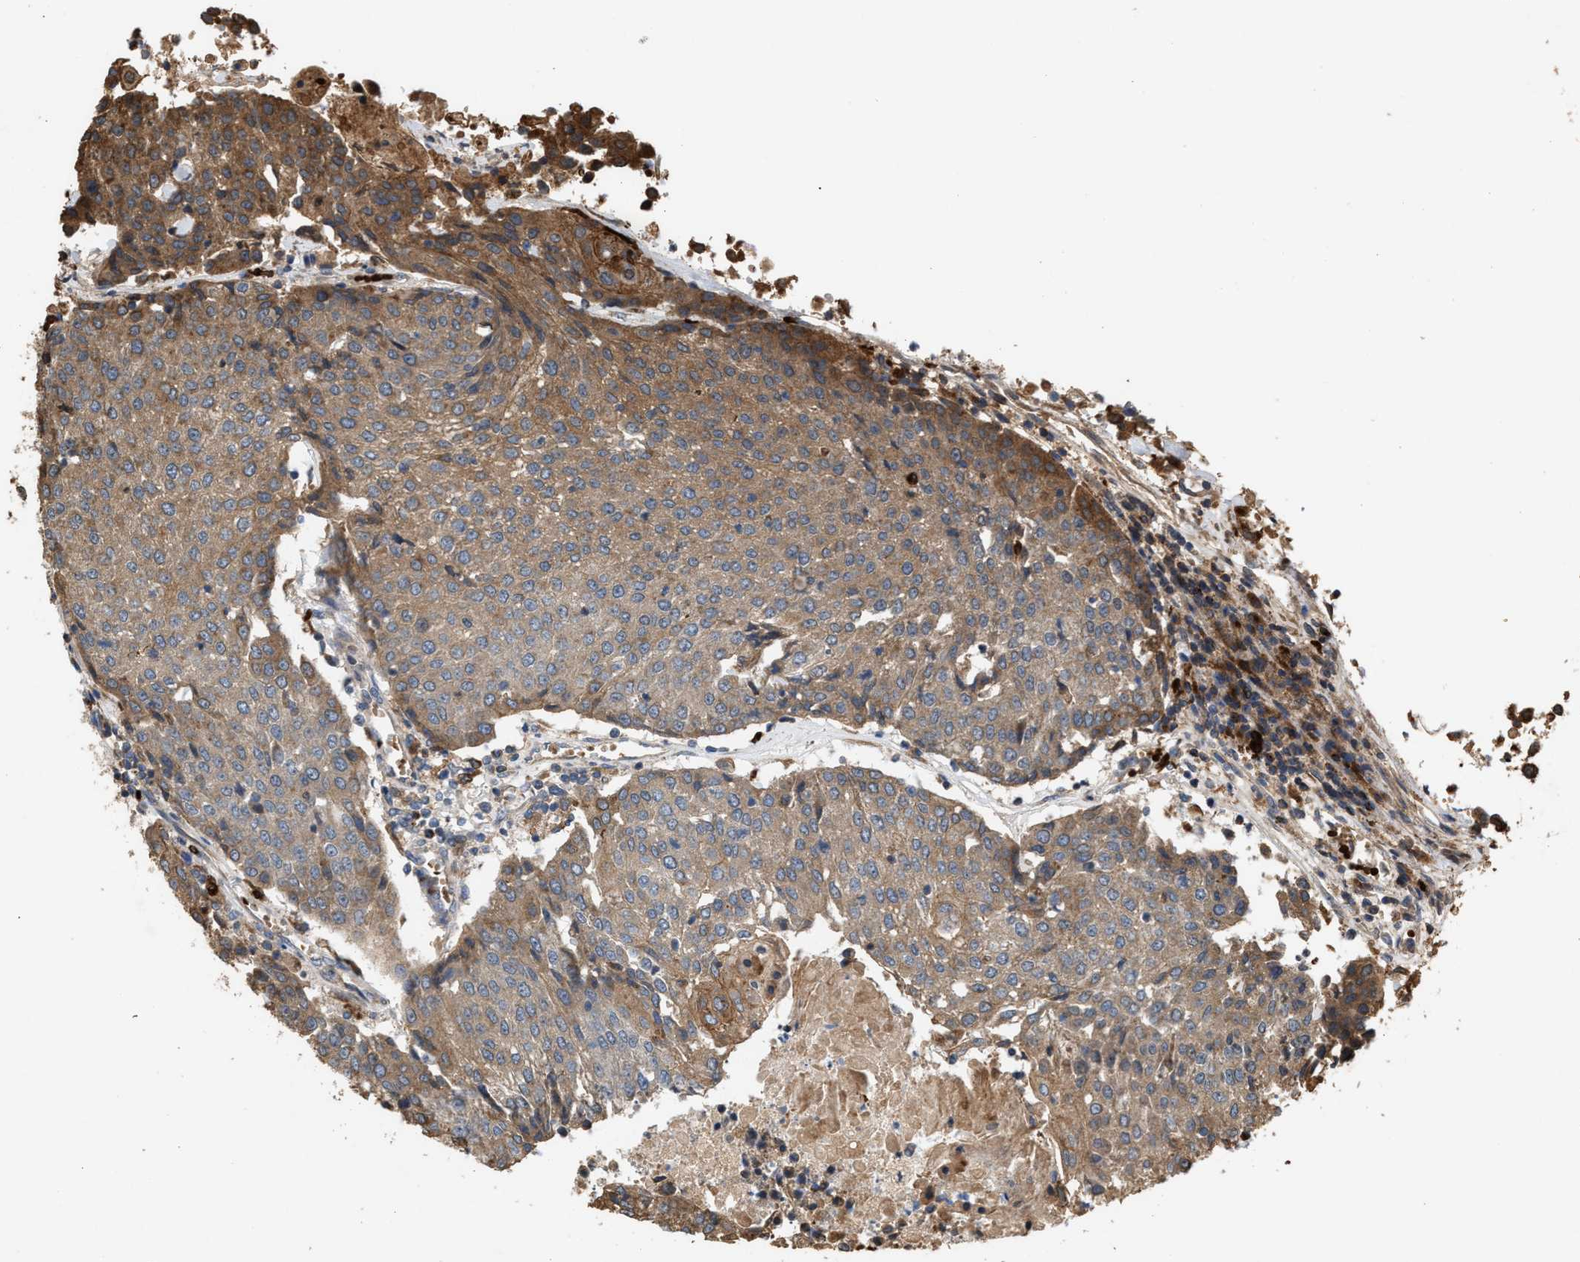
{"staining": {"intensity": "moderate", "quantity": ">75%", "location": "cytoplasmic/membranous"}, "tissue": "urothelial cancer", "cell_type": "Tumor cells", "image_type": "cancer", "snomed": [{"axis": "morphology", "description": "Urothelial carcinoma, High grade"}, {"axis": "topography", "description": "Urinary bladder"}], "caption": "A photomicrograph of human high-grade urothelial carcinoma stained for a protein demonstrates moderate cytoplasmic/membranous brown staining in tumor cells. (brown staining indicates protein expression, while blue staining denotes nuclei).", "gene": "GCC1", "patient": {"sex": "female", "age": 85}}